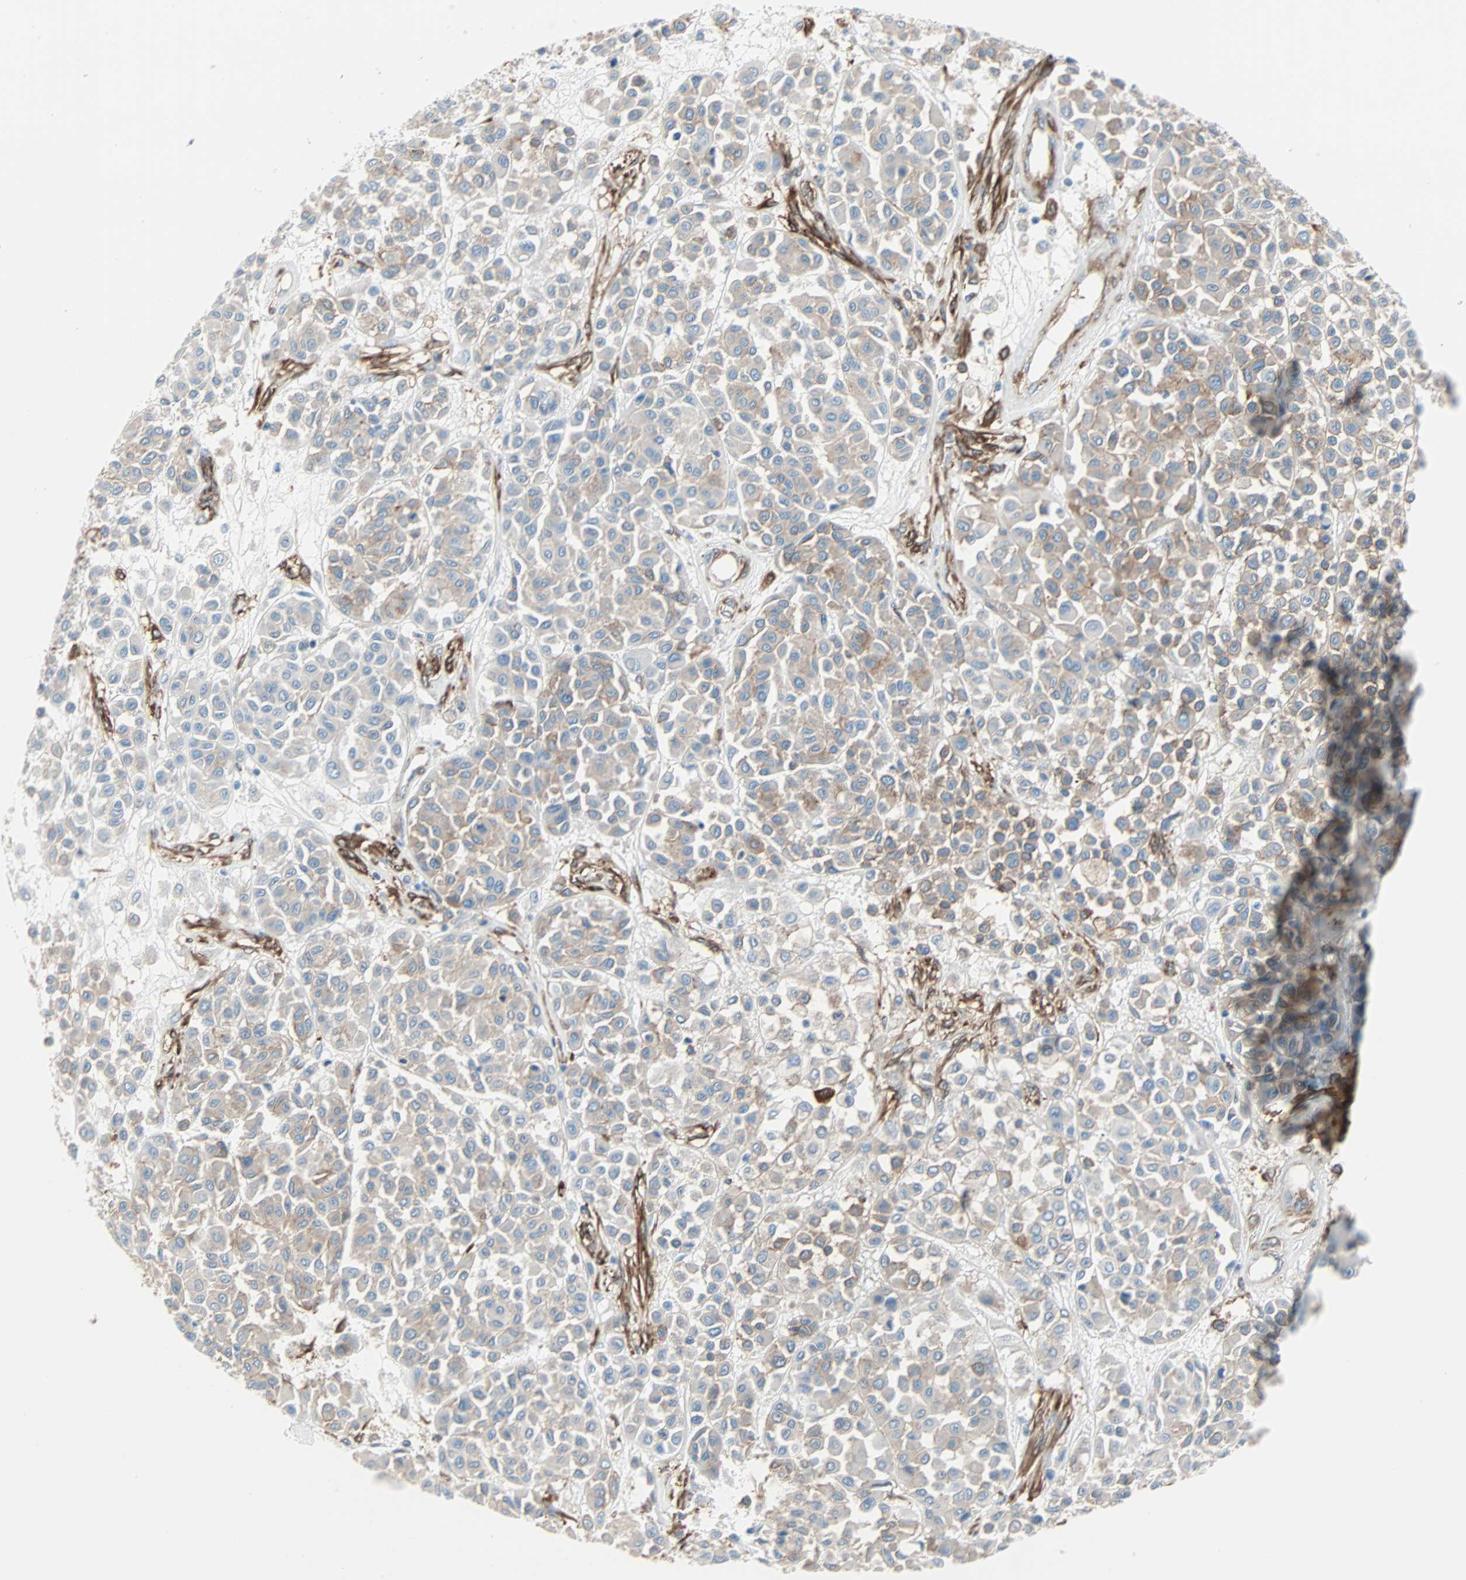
{"staining": {"intensity": "weak", "quantity": ">75%", "location": "cytoplasmic/membranous"}, "tissue": "melanoma", "cell_type": "Tumor cells", "image_type": "cancer", "snomed": [{"axis": "morphology", "description": "Malignant melanoma, Metastatic site"}, {"axis": "topography", "description": "Soft tissue"}], "caption": "An image of malignant melanoma (metastatic site) stained for a protein displays weak cytoplasmic/membranous brown staining in tumor cells.", "gene": "EPB41L2", "patient": {"sex": "male", "age": 41}}